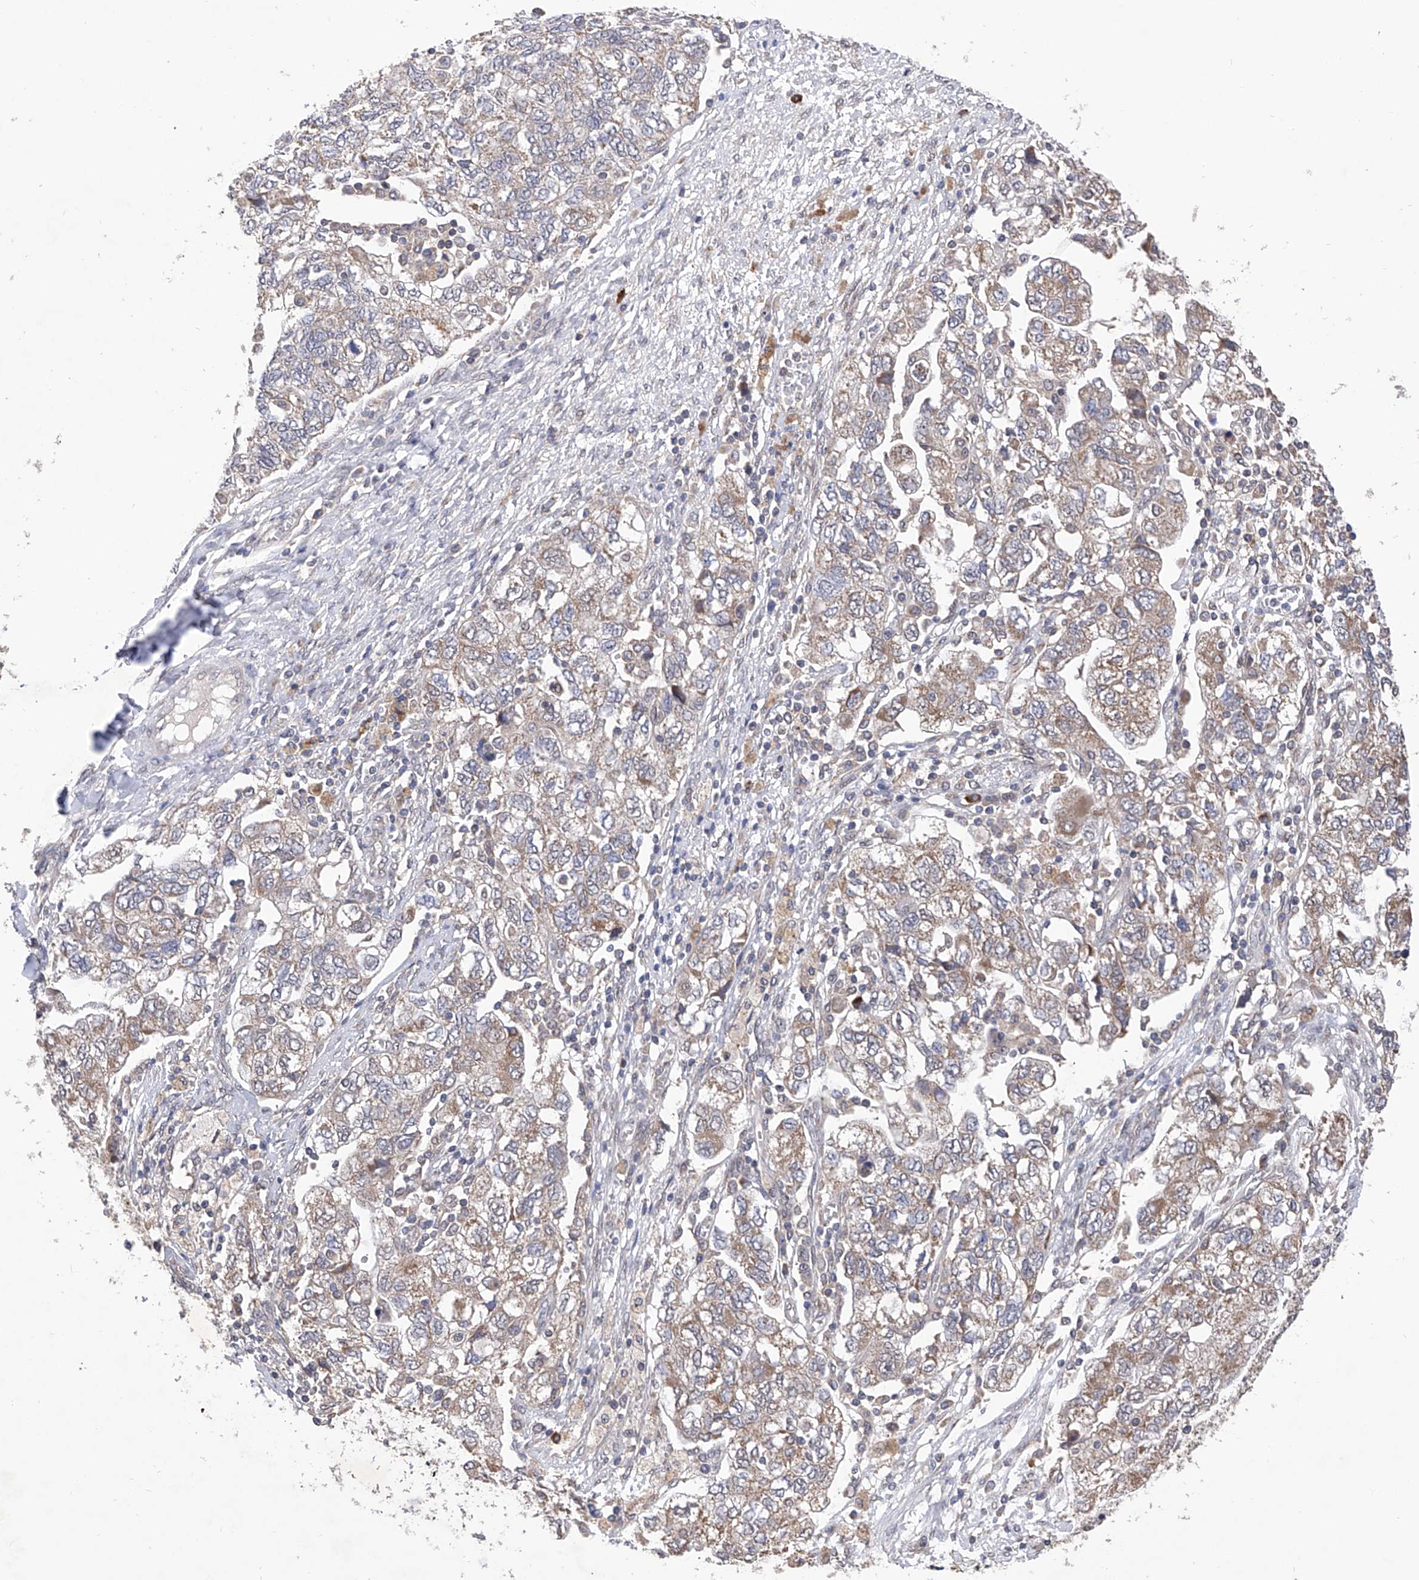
{"staining": {"intensity": "weak", "quantity": "25%-75%", "location": "cytoplasmic/membranous"}, "tissue": "ovarian cancer", "cell_type": "Tumor cells", "image_type": "cancer", "snomed": [{"axis": "morphology", "description": "Carcinoma, NOS"}, {"axis": "morphology", "description": "Cystadenocarcinoma, serous, NOS"}, {"axis": "topography", "description": "Ovary"}], "caption": "Immunohistochemical staining of human ovarian cancer (carcinoma) shows weak cytoplasmic/membranous protein positivity in approximately 25%-75% of tumor cells.", "gene": "USP45", "patient": {"sex": "female", "age": 69}}